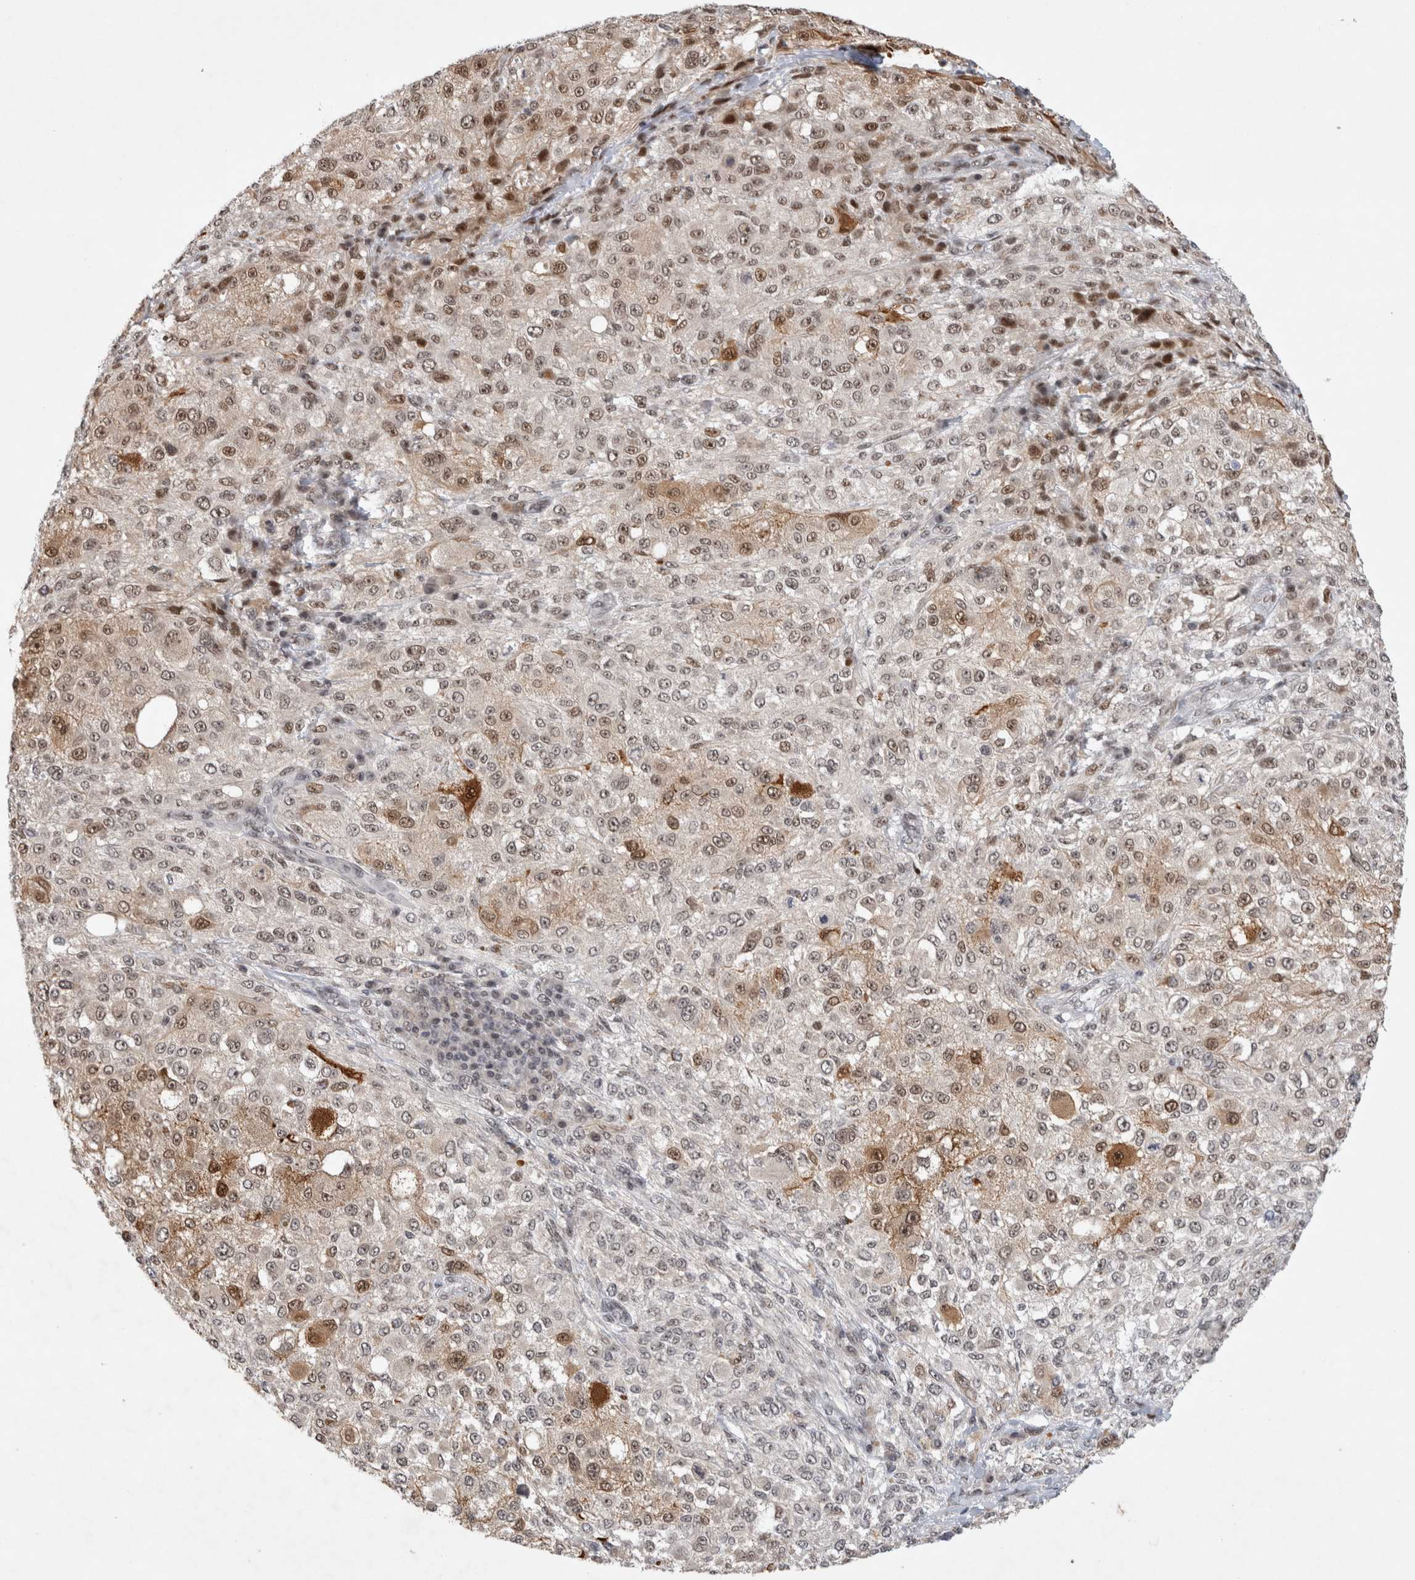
{"staining": {"intensity": "moderate", "quantity": ">75%", "location": "nuclear"}, "tissue": "melanoma", "cell_type": "Tumor cells", "image_type": "cancer", "snomed": [{"axis": "morphology", "description": "Necrosis, NOS"}, {"axis": "morphology", "description": "Malignant melanoma, NOS"}, {"axis": "topography", "description": "Skin"}], "caption": "Protein expression analysis of human melanoma reveals moderate nuclear expression in about >75% of tumor cells. (IHC, brightfield microscopy, high magnification).", "gene": "HESX1", "patient": {"sex": "female", "age": 87}}